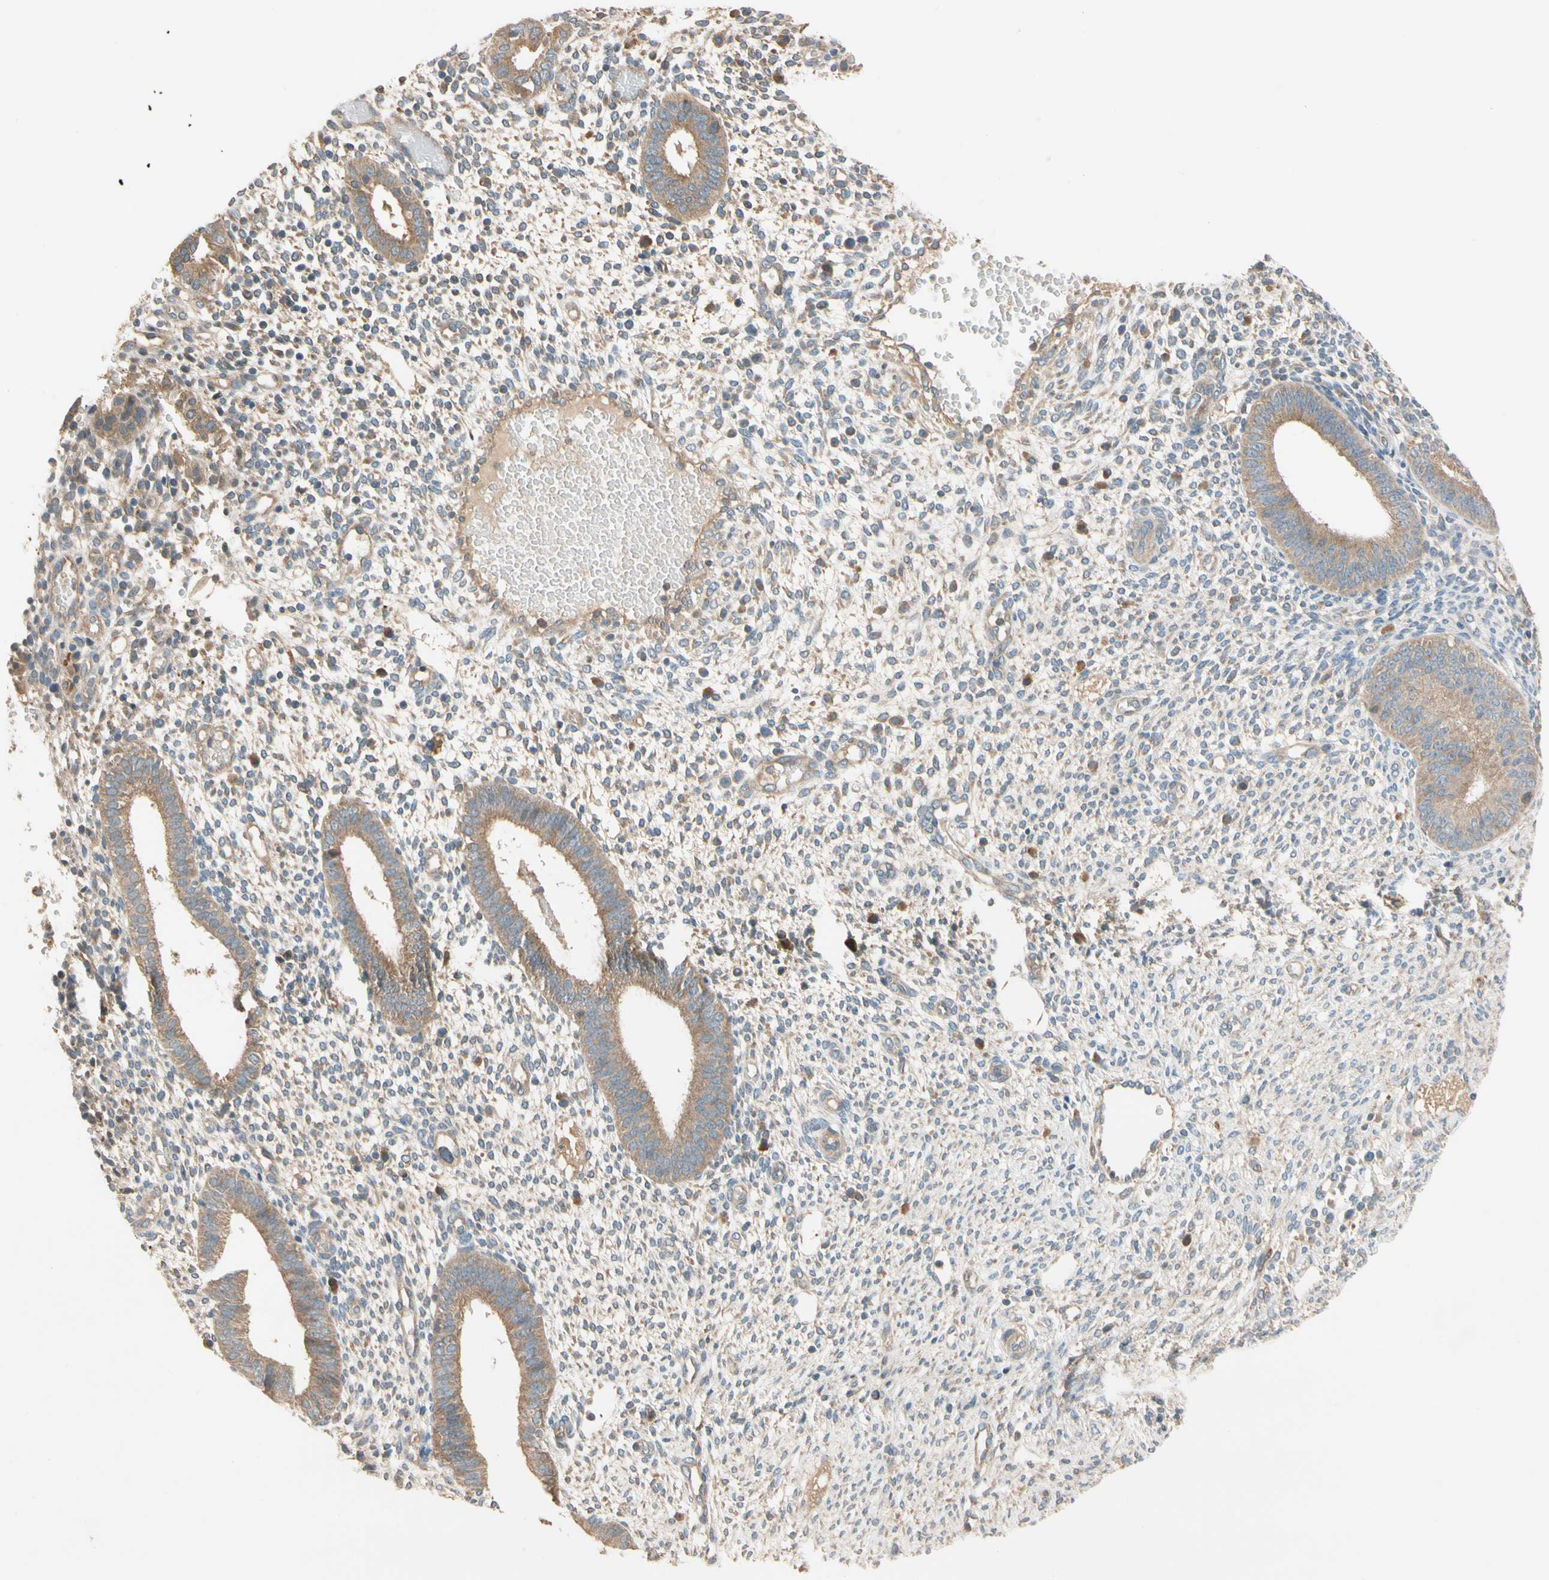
{"staining": {"intensity": "weak", "quantity": "25%-75%", "location": "cytoplasmic/membranous"}, "tissue": "endometrium", "cell_type": "Cells in endometrial stroma", "image_type": "normal", "snomed": [{"axis": "morphology", "description": "Normal tissue, NOS"}, {"axis": "topography", "description": "Endometrium"}], "caption": "An immunohistochemistry micrograph of normal tissue is shown. Protein staining in brown labels weak cytoplasmic/membranous positivity in endometrium within cells in endometrial stroma. The protein of interest is shown in brown color, while the nuclei are stained blue.", "gene": "USP12", "patient": {"sex": "female", "age": 35}}